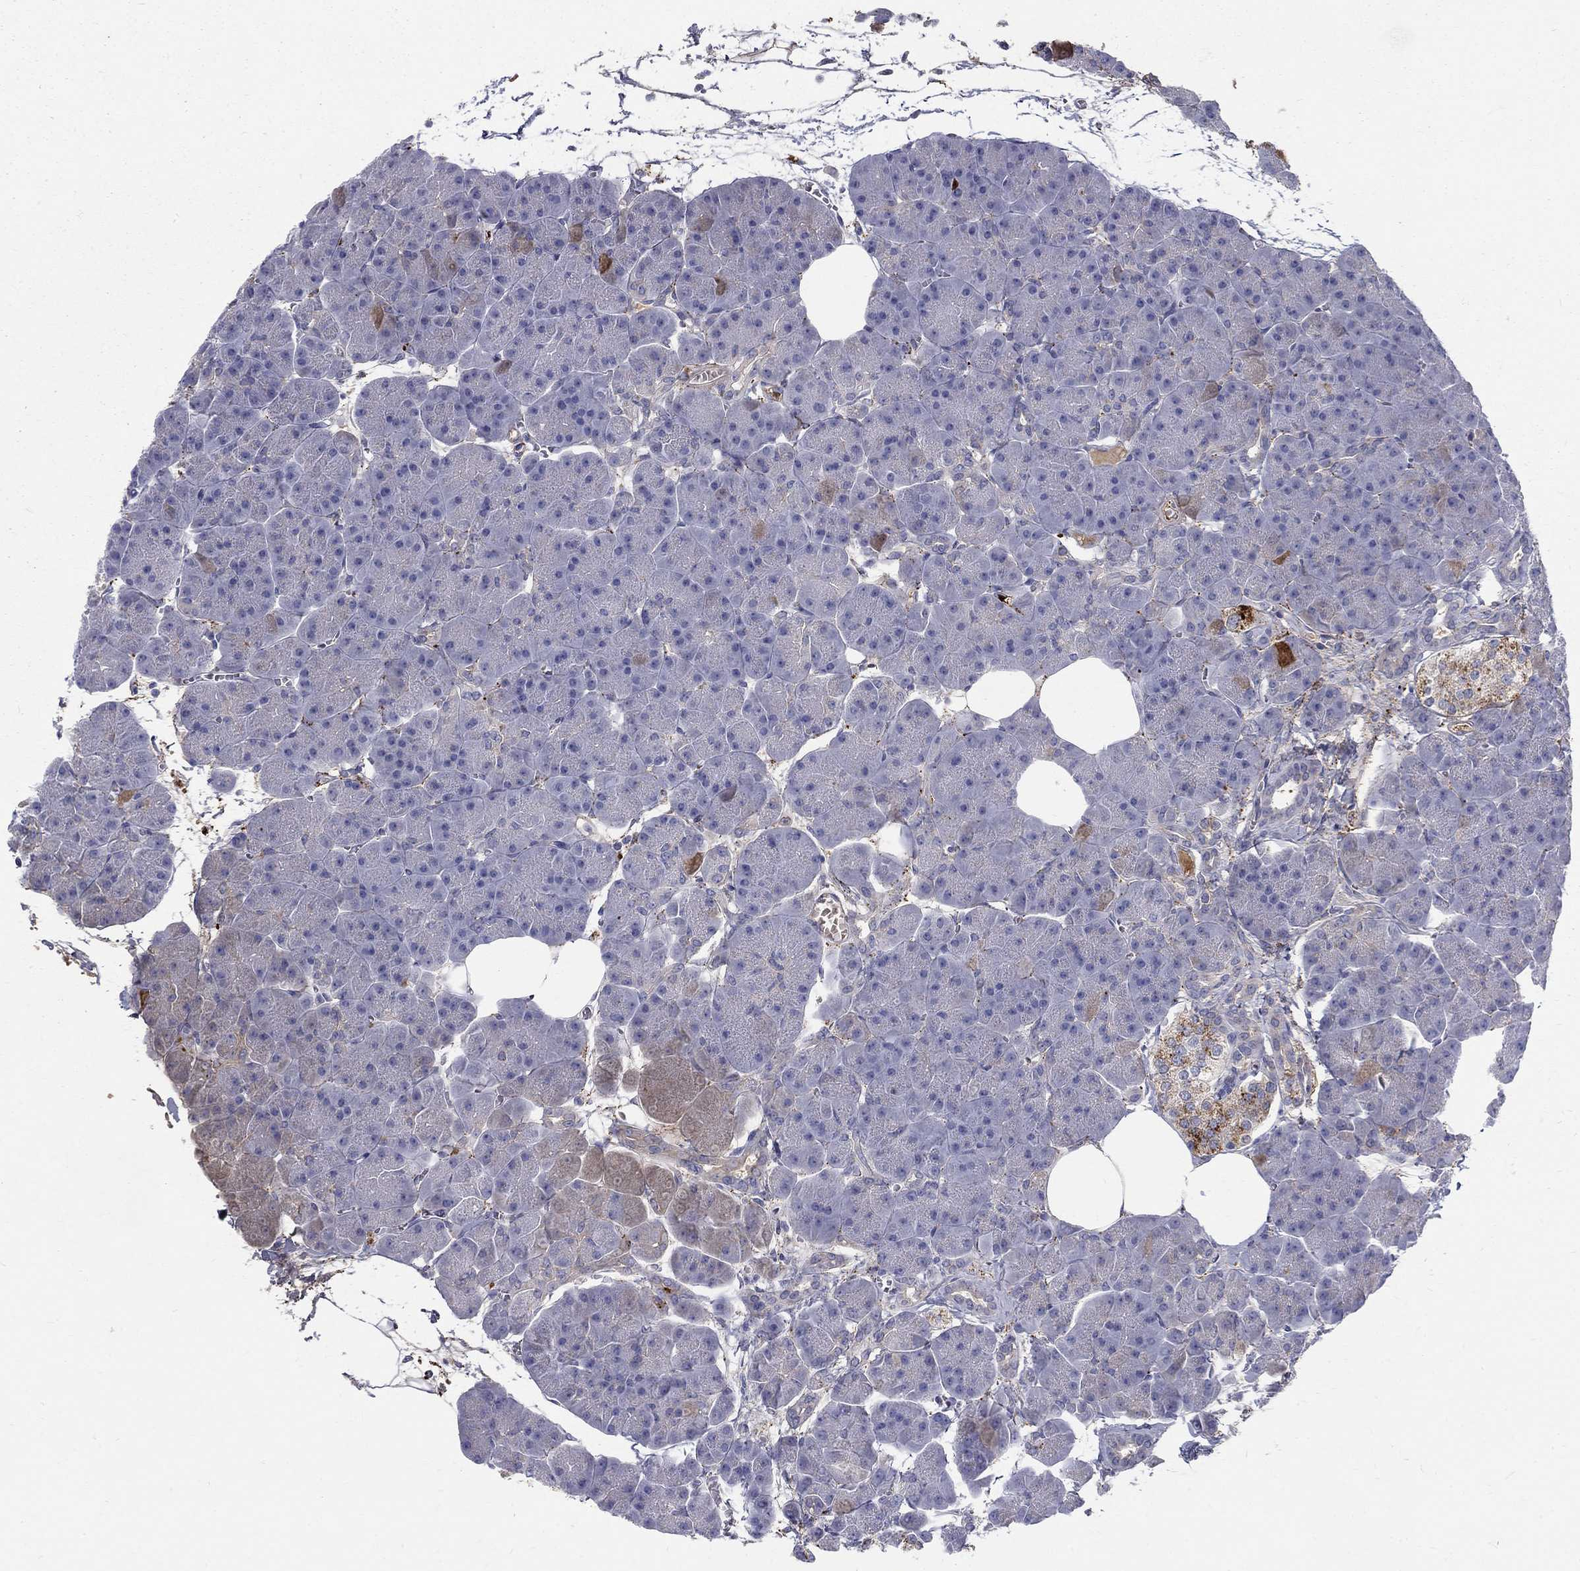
{"staining": {"intensity": "strong", "quantity": "<25%", "location": "cytoplasmic/membranous"}, "tissue": "pancreas", "cell_type": "Exocrine glandular cells", "image_type": "normal", "snomed": [{"axis": "morphology", "description": "Normal tissue, NOS"}, {"axis": "topography", "description": "Adipose tissue"}, {"axis": "topography", "description": "Pancreas"}, {"axis": "topography", "description": "Peripheral nerve tissue"}], "caption": "A medium amount of strong cytoplasmic/membranous staining is present in about <25% of exocrine glandular cells in normal pancreas.", "gene": "EPDR1", "patient": {"sex": "female", "age": 58}}